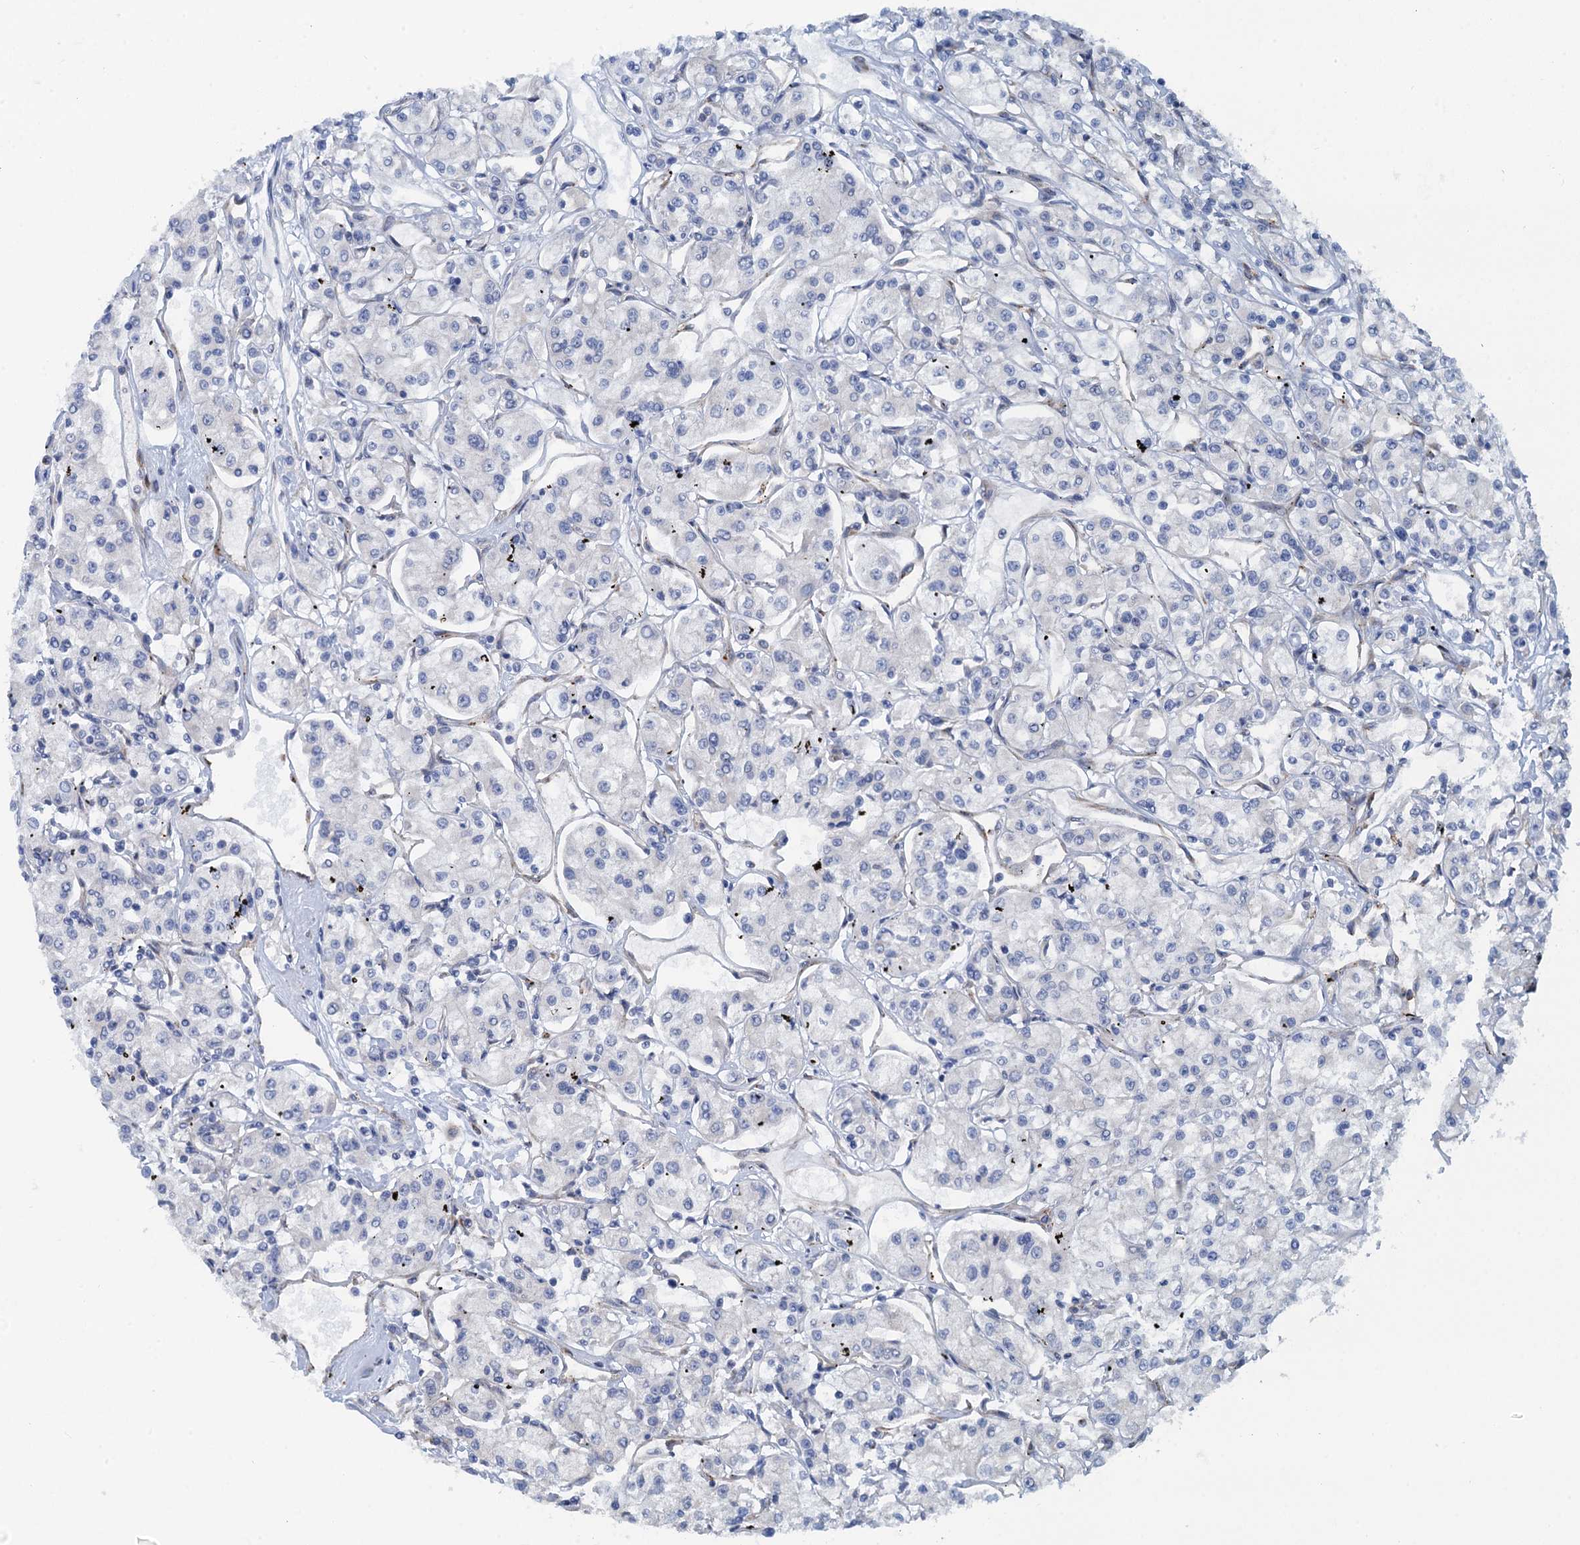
{"staining": {"intensity": "negative", "quantity": "none", "location": "none"}, "tissue": "renal cancer", "cell_type": "Tumor cells", "image_type": "cancer", "snomed": [{"axis": "morphology", "description": "Adenocarcinoma, NOS"}, {"axis": "topography", "description": "Kidney"}], "caption": "DAB immunohistochemical staining of adenocarcinoma (renal) displays no significant expression in tumor cells.", "gene": "POGLUT3", "patient": {"sex": "female", "age": 59}}